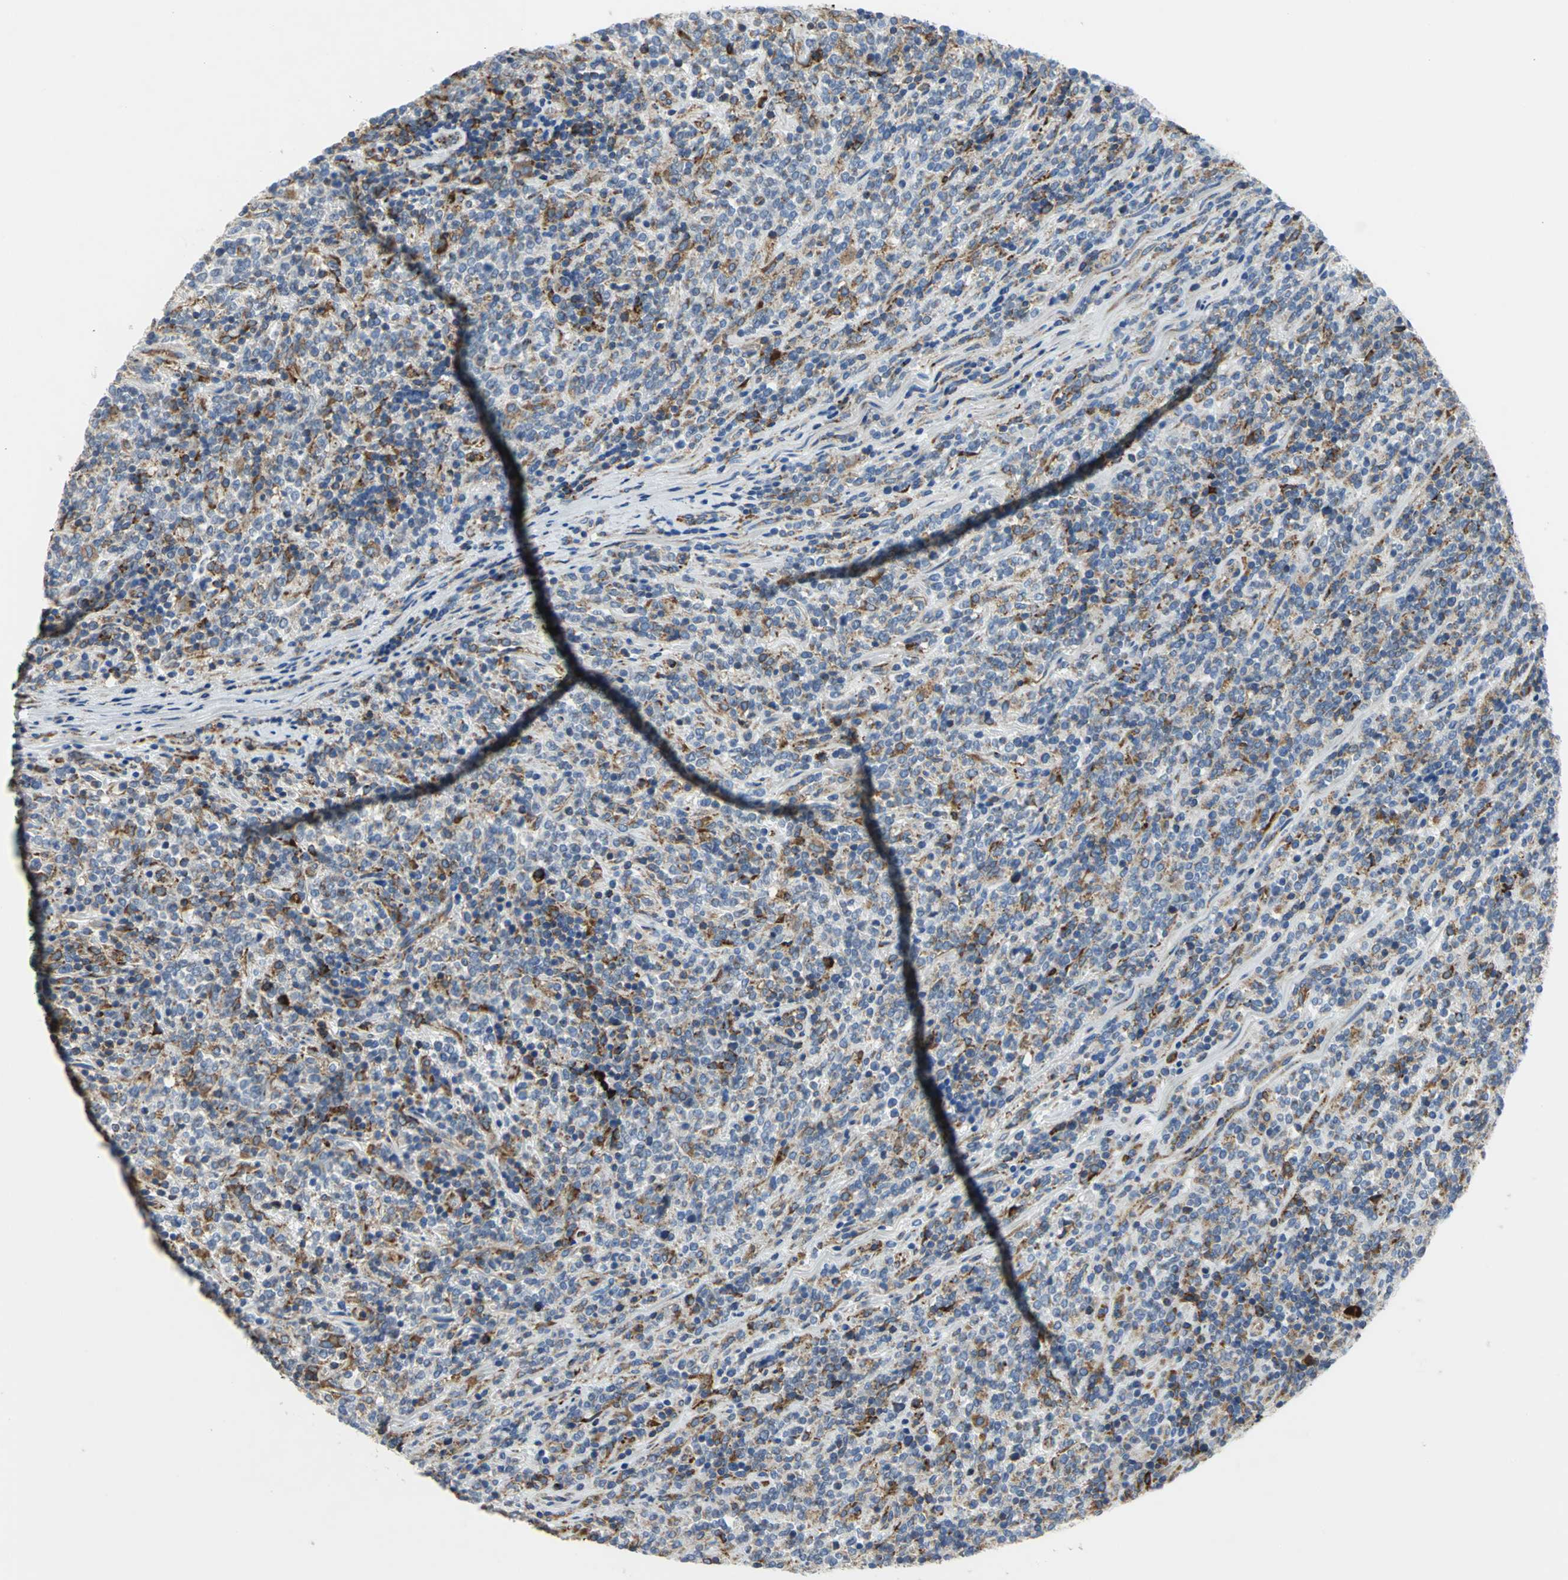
{"staining": {"intensity": "moderate", "quantity": "25%-75%", "location": "cytoplasmic/membranous"}, "tissue": "lymphoma", "cell_type": "Tumor cells", "image_type": "cancer", "snomed": [{"axis": "morphology", "description": "Malignant lymphoma, non-Hodgkin's type, High grade"}, {"axis": "topography", "description": "Soft tissue"}], "caption": "The immunohistochemical stain highlights moderate cytoplasmic/membranous expression in tumor cells of high-grade malignant lymphoma, non-Hodgkin's type tissue.", "gene": "TULP4", "patient": {"sex": "male", "age": 18}}